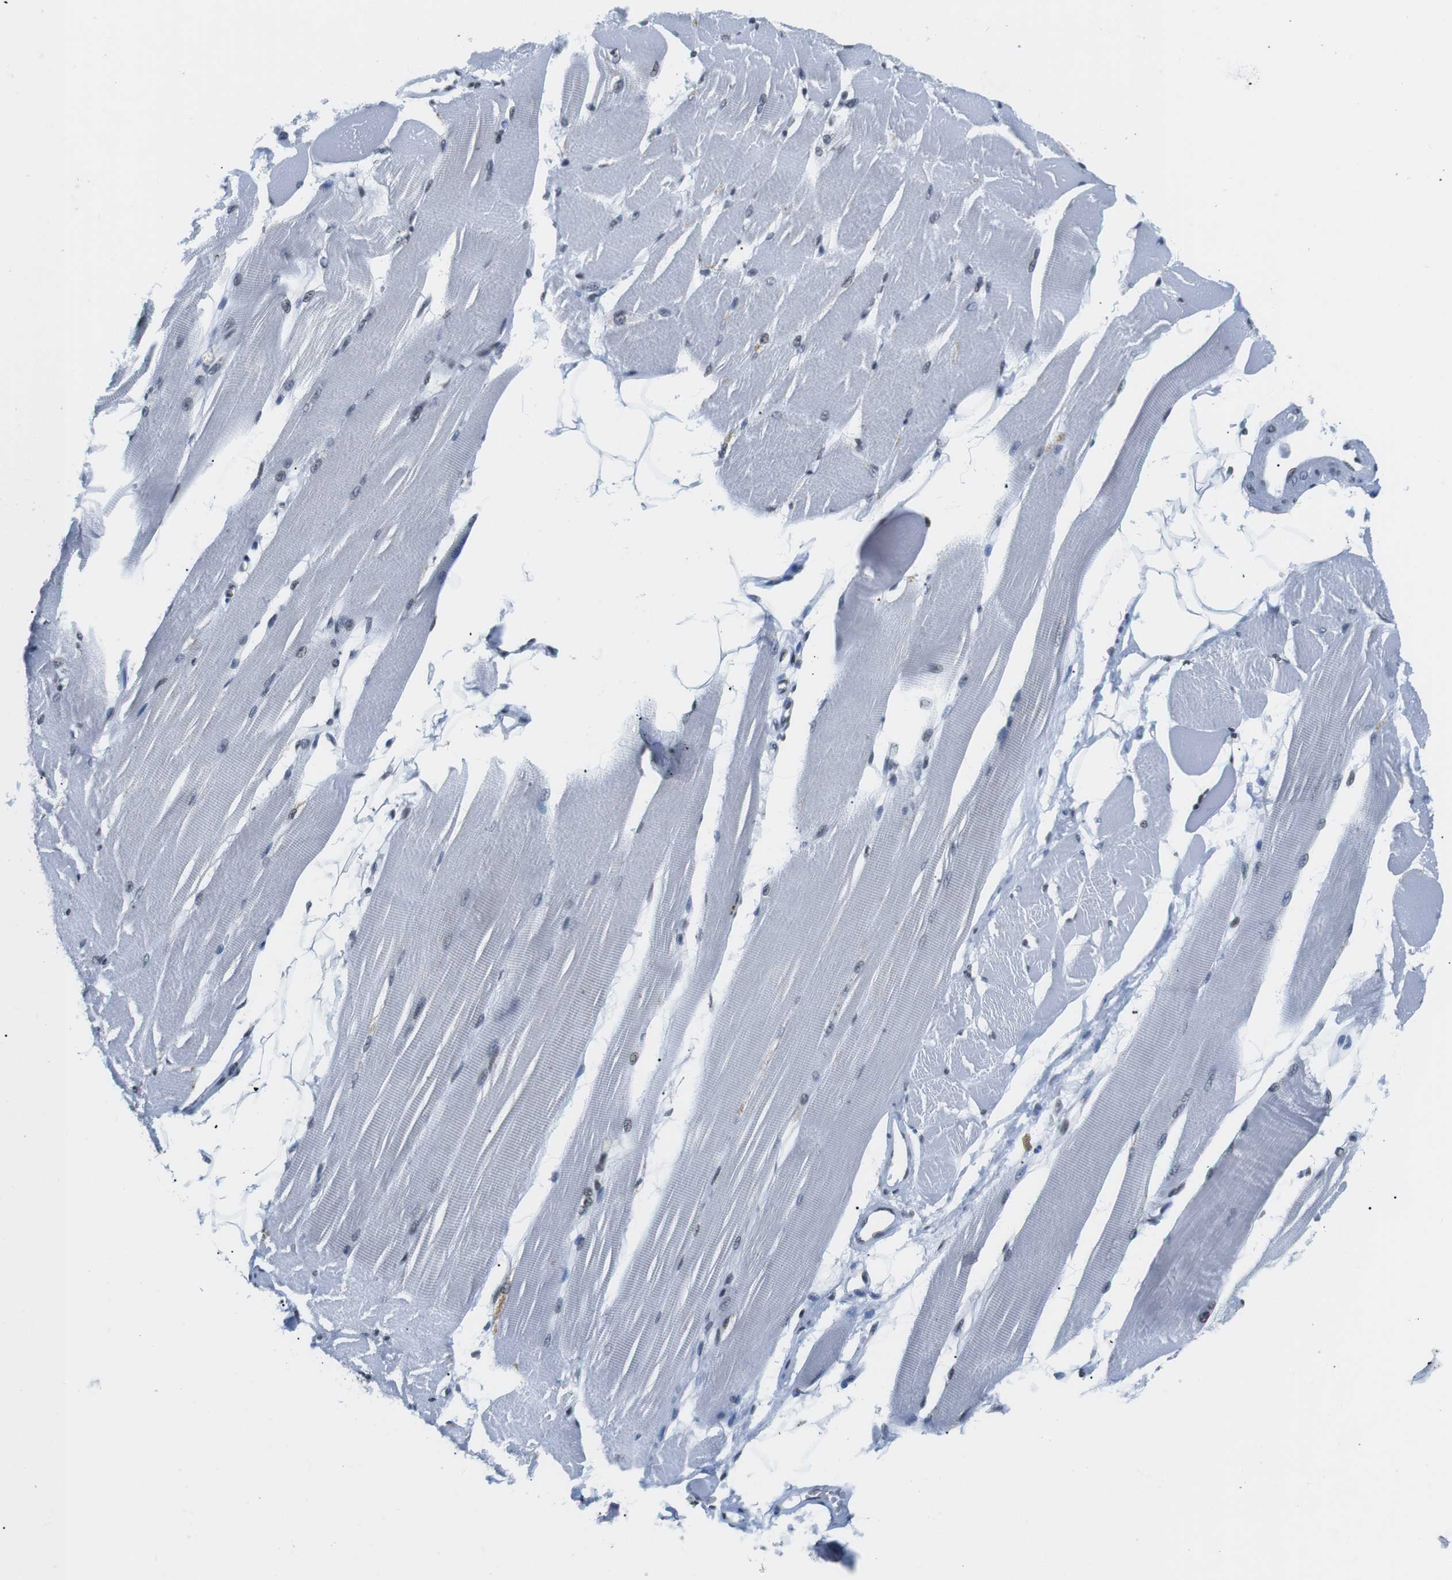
{"staining": {"intensity": "weak", "quantity": "<25%", "location": "nuclear"}, "tissue": "skeletal muscle", "cell_type": "Myocytes", "image_type": "normal", "snomed": [{"axis": "morphology", "description": "Normal tissue, NOS"}, {"axis": "topography", "description": "Skeletal muscle"}, {"axis": "topography", "description": "Peripheral nerve tissue"}], "caption": "A high-resolution micrograph shows immunohistochemistry staining of normal skeletal muscle, which exhibits no significant positivity in myocytes. Nuclei are stained in blue.", "gene": "E2F2", "patient": {"sex": "female", "age": 84}}